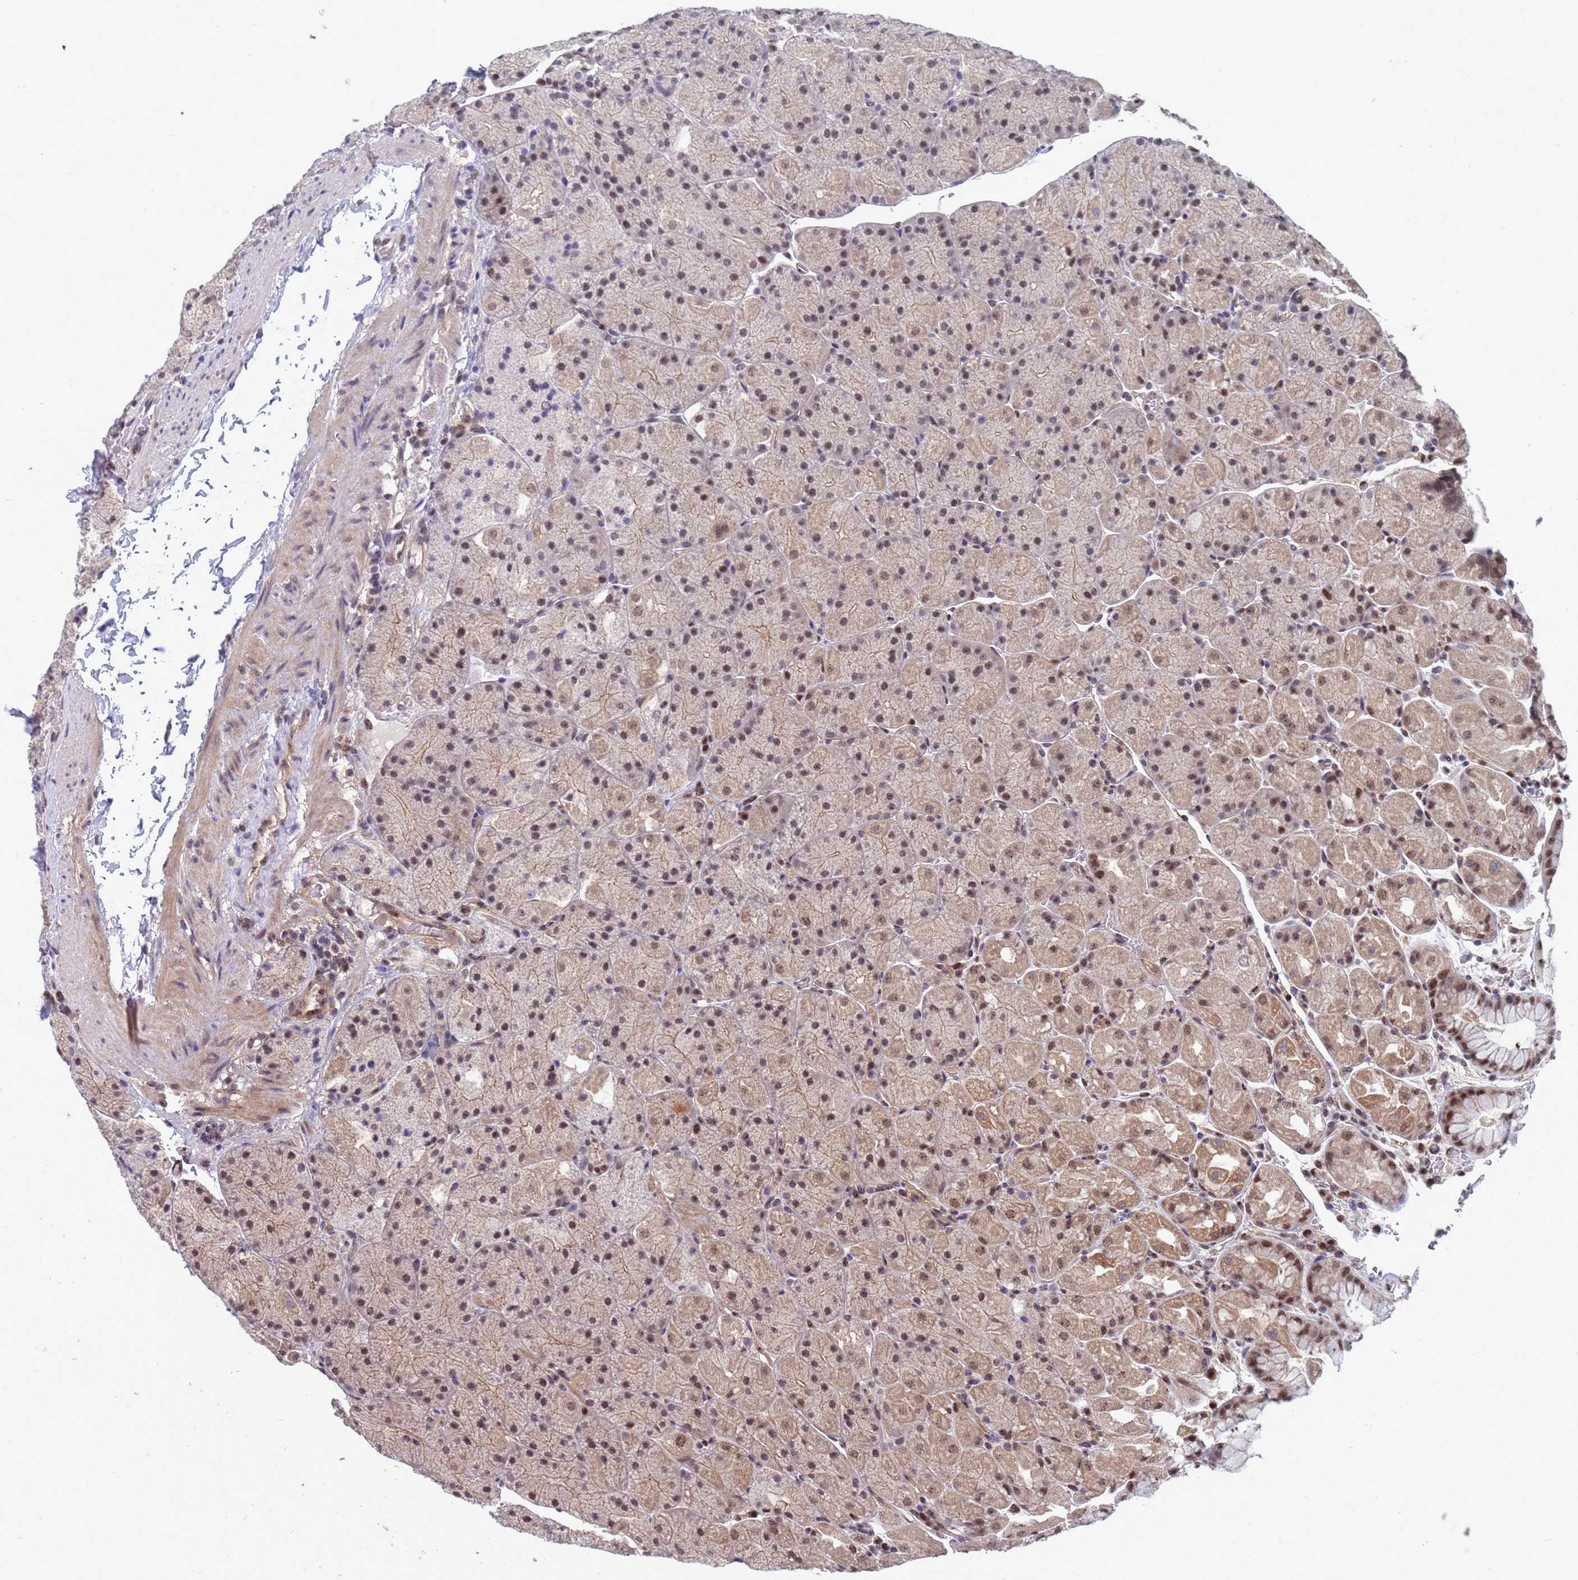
{"staining": {"intensity": "moderate", "quantity": ">75%", "location": "cytoplasmic/membranous,nuclear"}, "tissue": "stomach", "cell_type": "Glandular cells", "image_type": "normal", "snomed": [{"axis": "morphology", "description": "Normal tissue, NOS"}, {"axis": "topography", "description": "Stomach, upper"}, {"axis": "topography", "description": "Stomach, lower"}], "caption": "IHC histopathology image of normal human stomach stained for a protein (brown), which reveals medium levels of moderate cytoplasmic/membranous,nuclear staining in approximately >75% of glandular cells.", "gene": "NSL1", "patient": {"sex": "male", "age": 67}}